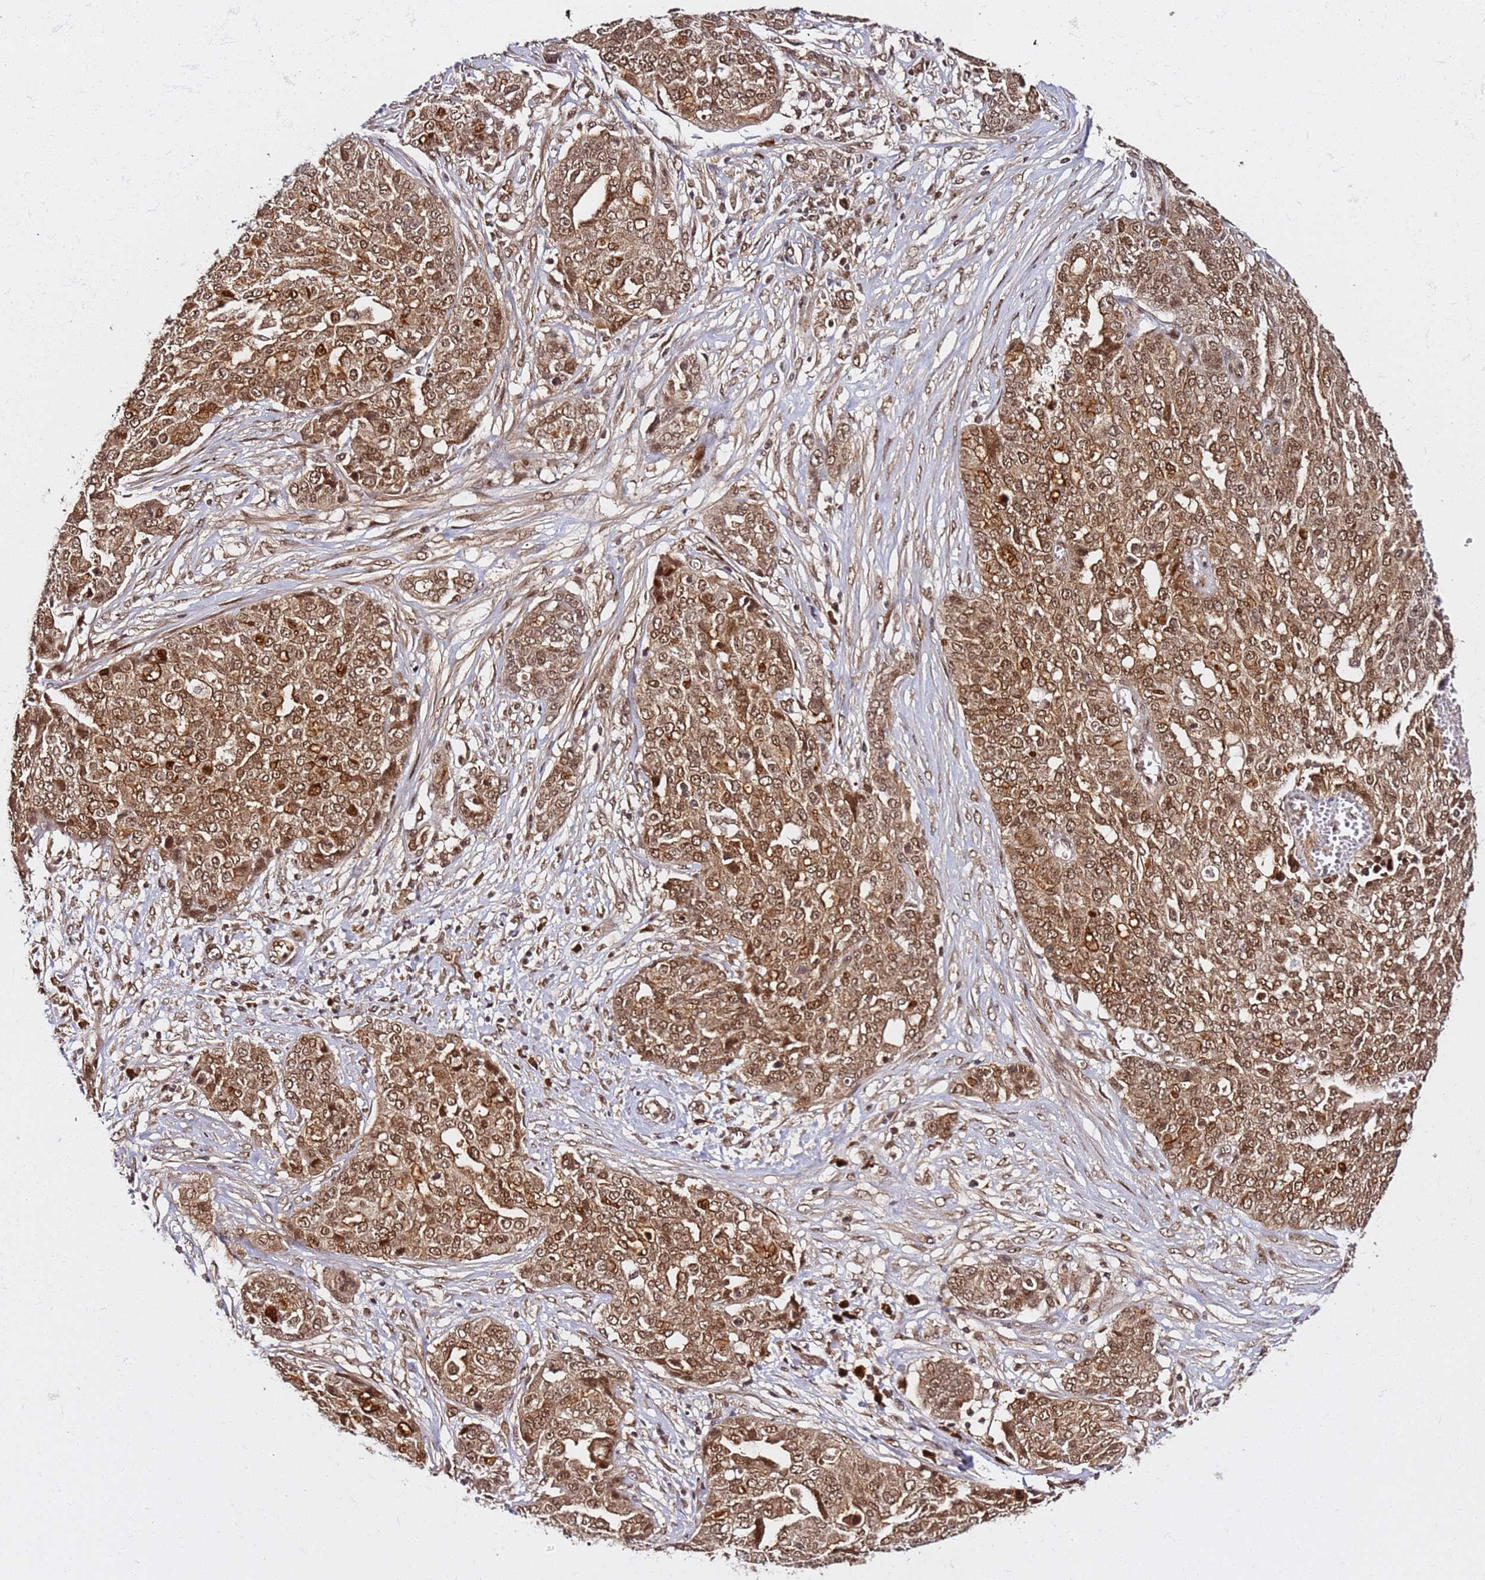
{"staining": {"intensity": "moderate", "quantity": ">75%", "location": "cytoplasmic/membranous,nuclear"}, "tissue": "ovarian cancer", "cell_type": "Tumor cells", "image_type": "cancer", "snomed": [{"axis": "morphology", "description": "Cystadenocarcinoma, serous, NOS"}, {"axis": "topography", "description": "Soft tissue"}, {"axis": "topography", "description": "Ovary"}], "caption": "This is an image of immunohistochemistry (IHC) staining of ovarian cancer, which shows moderate positivity in the cytoplasmic/membranous and nuclear of tumor cells.", "gene": "RGS18", "patient": {"sex": "female", "age": 57}}